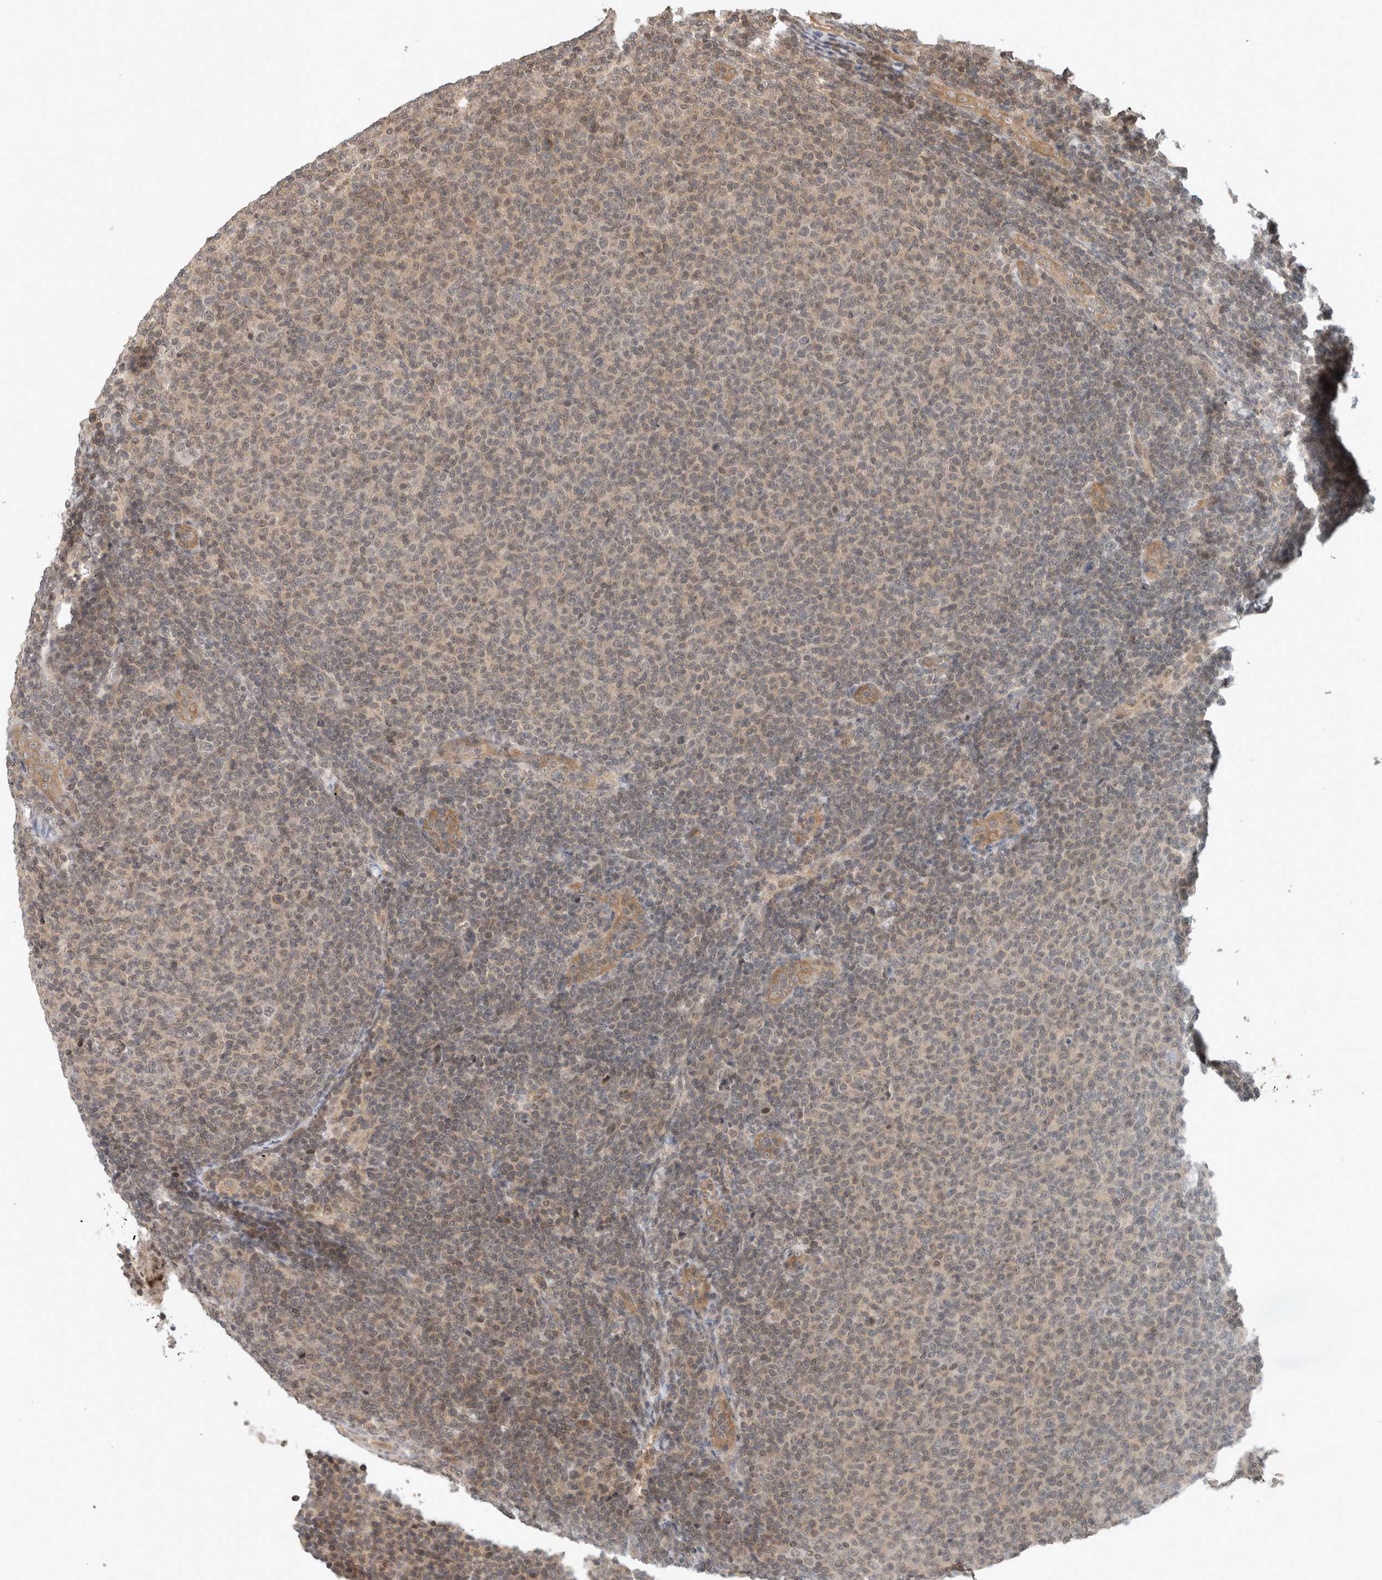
{"staining": {"intensity": "weak", "quantity": "<25%", "location": "nuclear"}, "tissue": "lymphoma", "cell_type": "Tumor cells", "image_type": "cancer", "snomed": [{"axis": "morphology", "description": "Malignant lymphoma, non-Hodgkin's type, Low grade"}, {"axis": "topography", "description": "Lymph node"}], "caption": "Immunohistochemical staining of lymphoma shows no significant expression in tumor cells.", "gene": "CAAP1", "patient": {"sex": "male", "age": 66}}